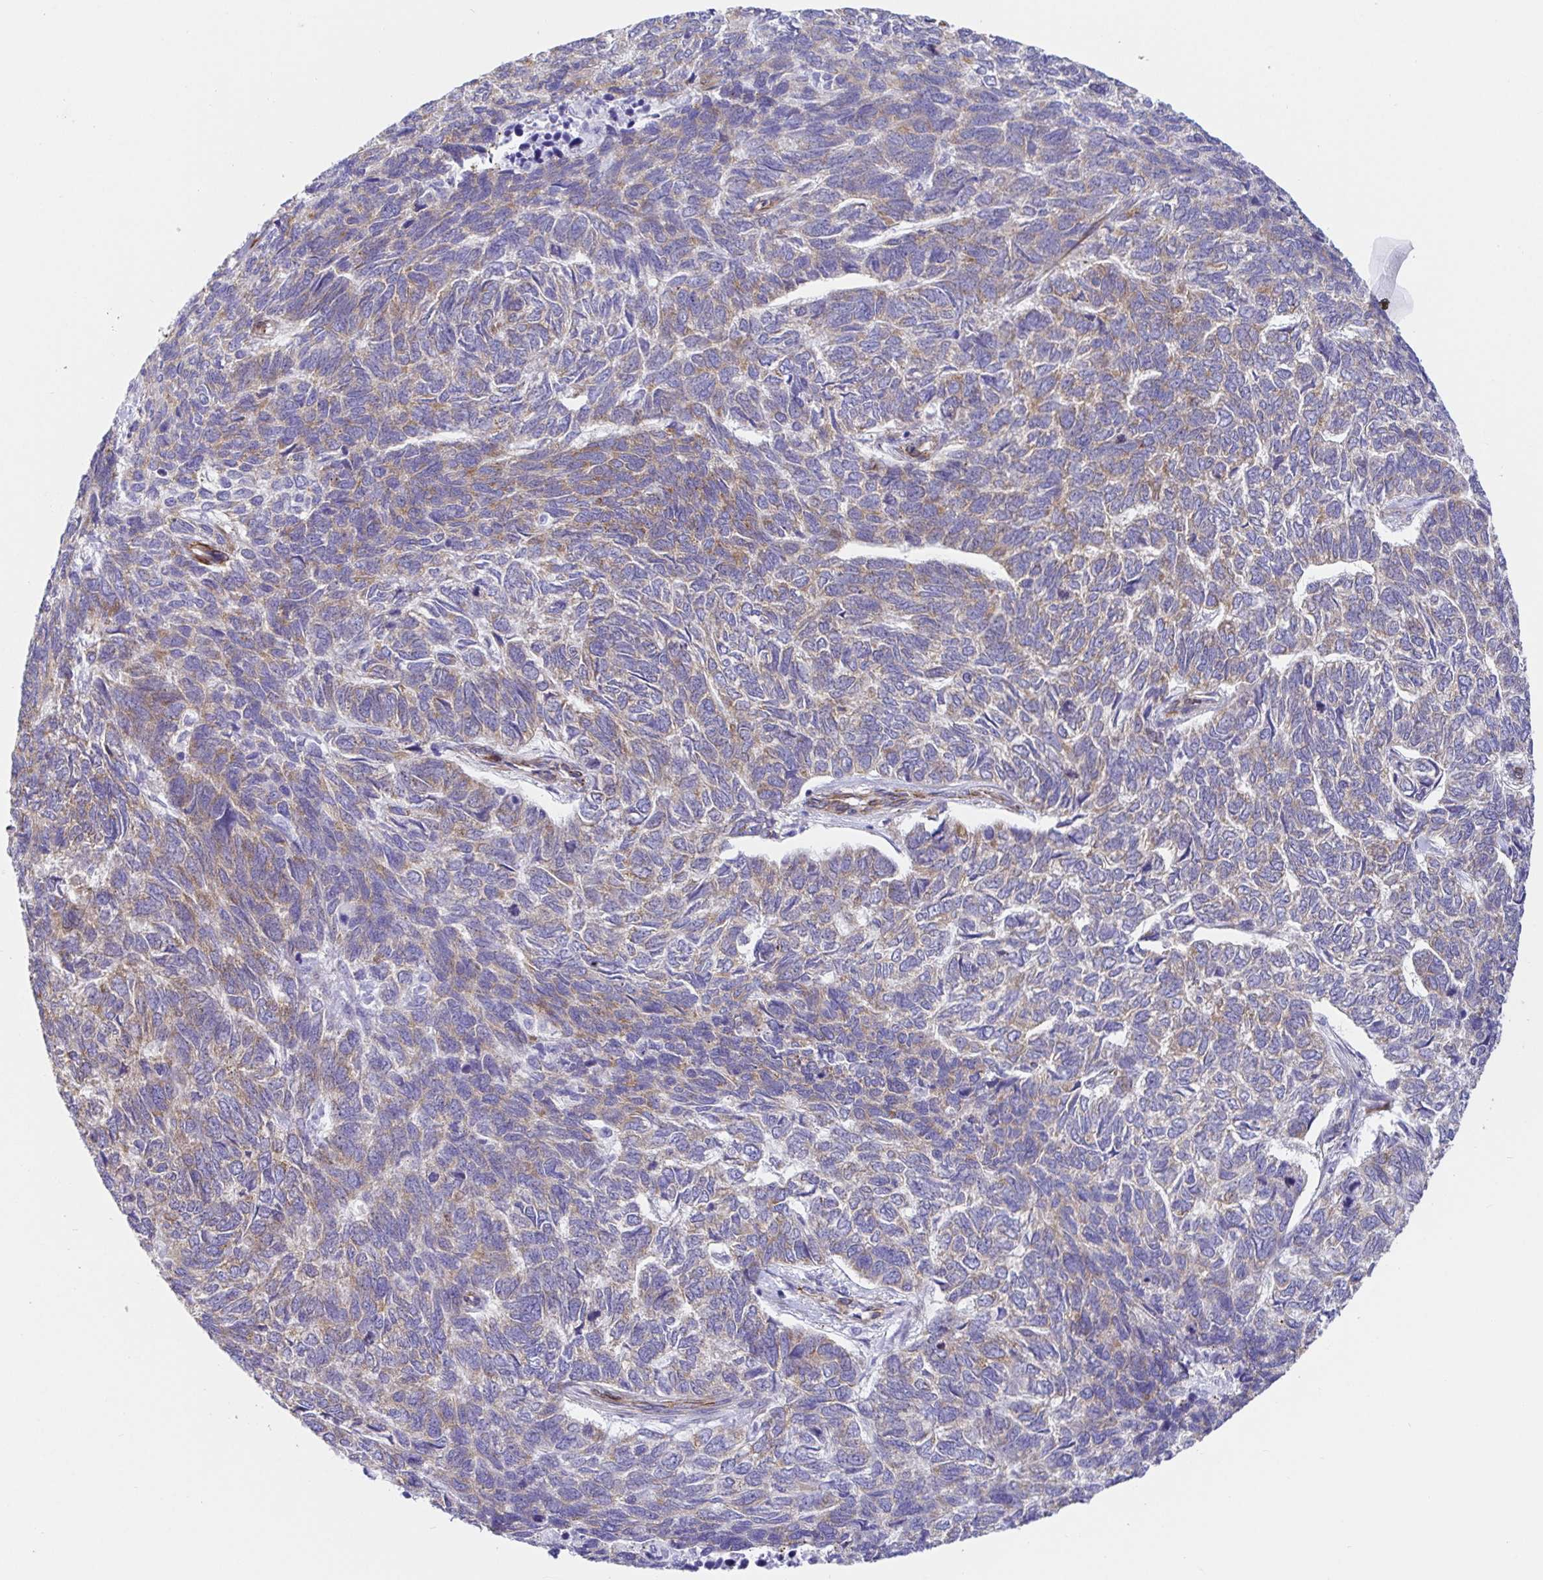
{"staining": {"intensity": "weak", "quantity": ">75%", "location": "cytoplasmic/membranous"}, "tissue": "skin cancer", "cell_type": "Tumor cells", "image_type": "cancer", "snomed": [{"axis": "morphology", "description": "Basal cell carcinoma"}, {"axis": "topography", "description": "Skin"}], "caption": "The photomicrograph exhibits staining of skin cancer (basal cell carcinoma), revealing weak cytoplasmic/membranous protein positivity (brown color) within tumor cells.", "gene": "DOCK1", "patient": {"sex": "female", "age": 65}}